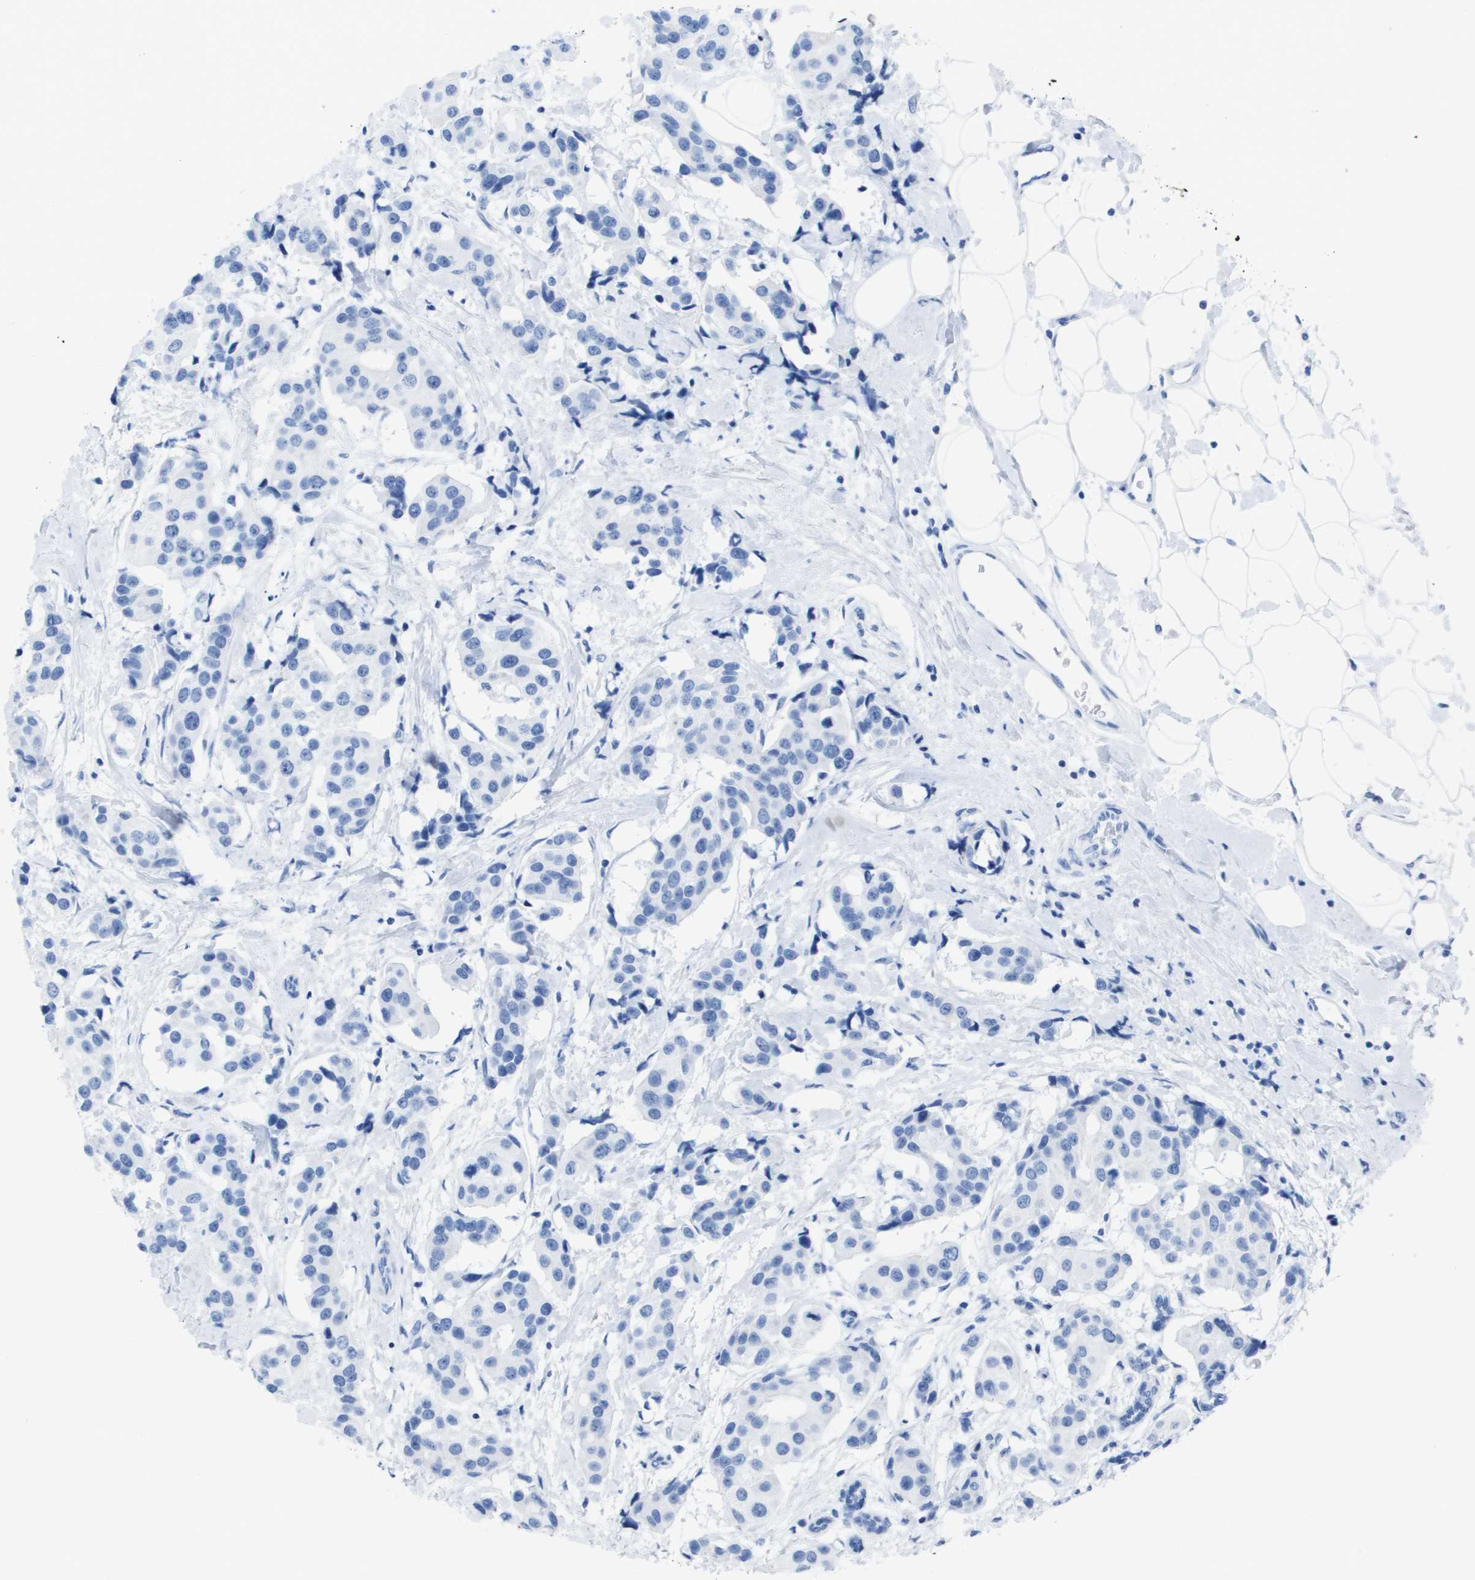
{"staining": {"intensity": "negative", "quantity": "none", "location": "none"}, "tissue": "breast cancer", "cell_type": "Tumor cells", "image_type": "cancer", "snomed": [{"axis": "morphology", "description": "Normal tissue, NOS"}, {"axis": "morphology", "description": "Duct carcinoma"}, {"axis": "topography", "description": "Breast"}], "caption": "Photomicrograph shows no significant protein positivity in tumor cells of breast cancer (invasive ductal carcinoma).", "gene": "KCNA3", "patient": {"sex": "female", "age": 39}}